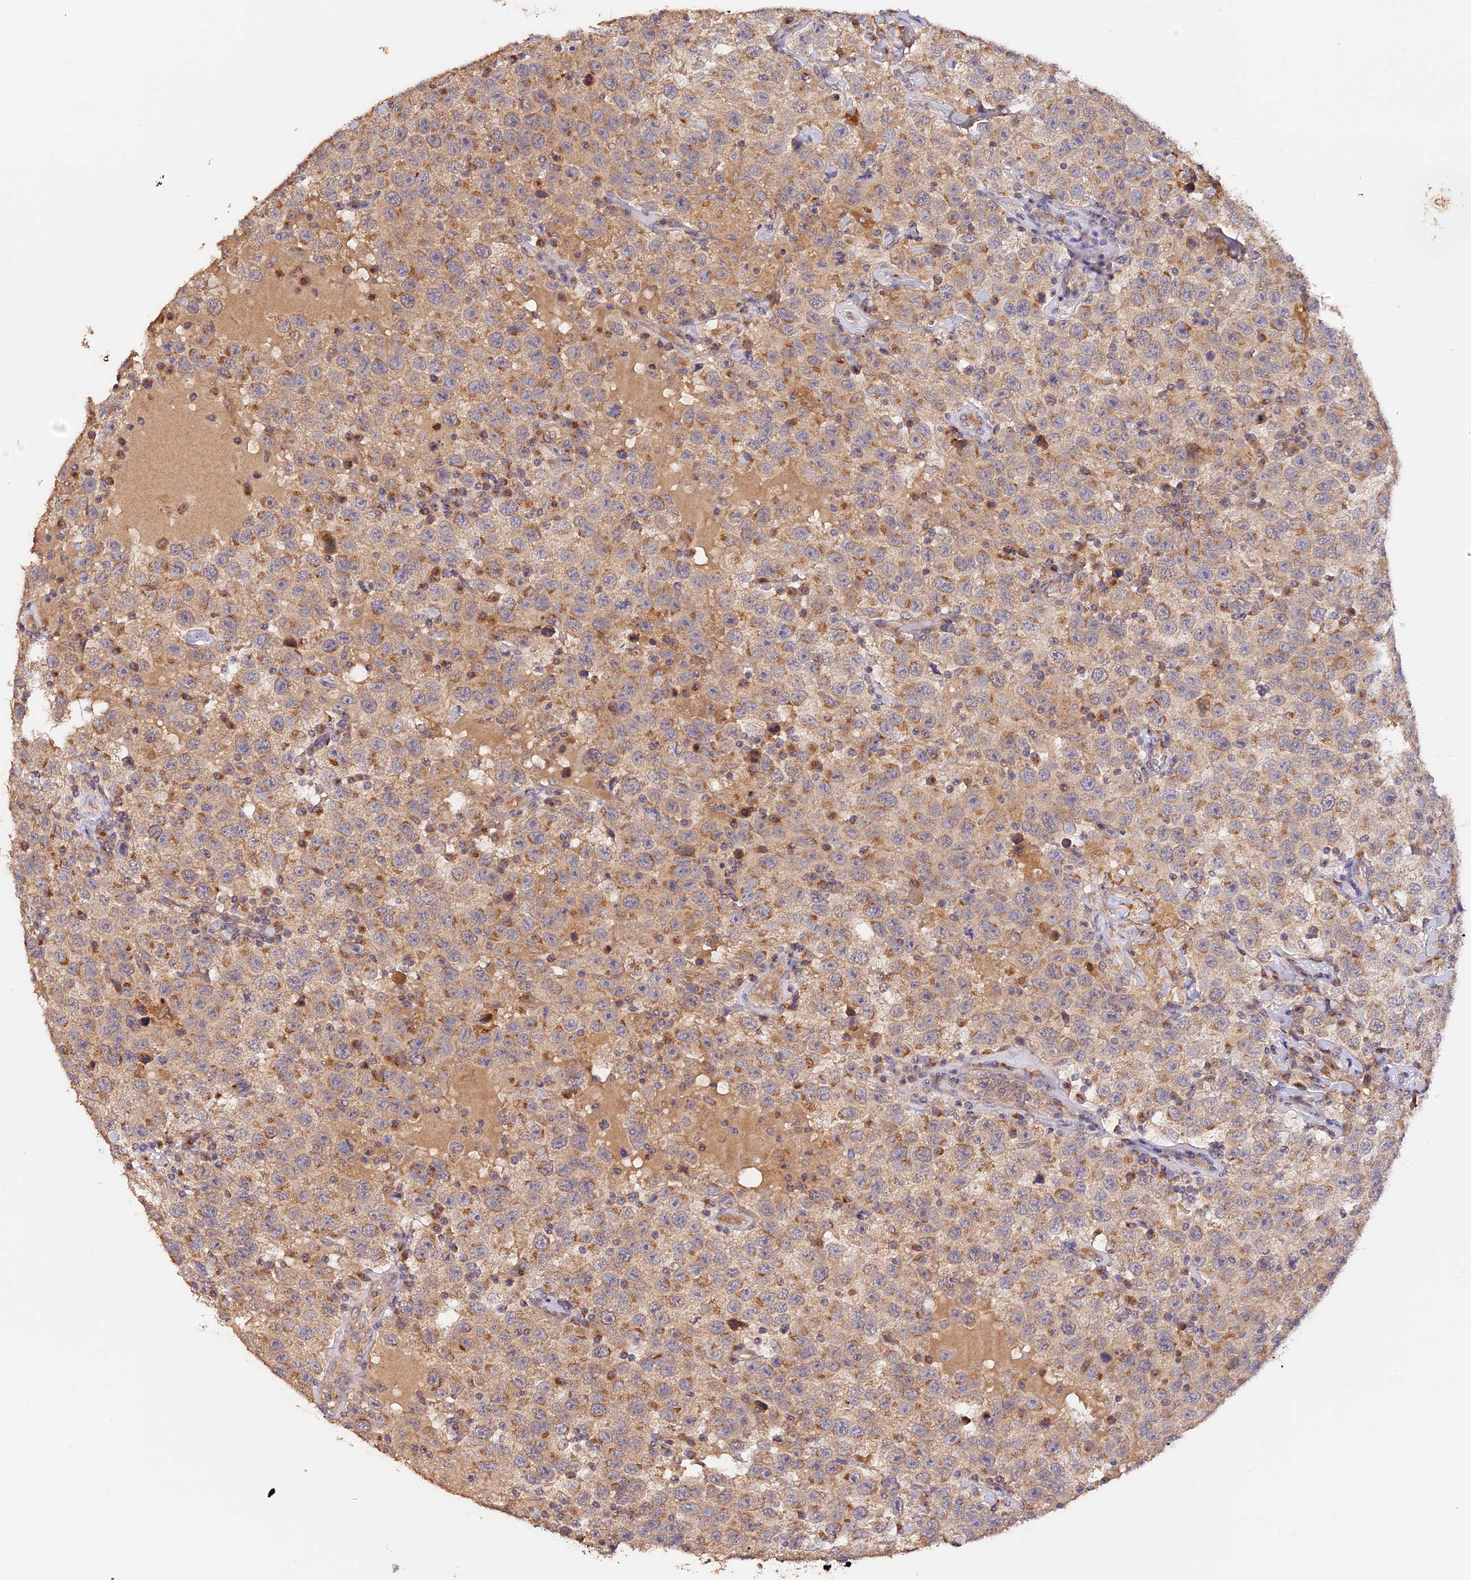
{"staining": {"intensity": "moderate", "quantity": ">75%", "location": "cytoplasmic/membranous"}, "tissue": "testis cancer", "cell_type": "Tumor cells", "image_type": "cancer", "snomed": [{"axis": "morphology", "description": "Seminoma, NOS"}, {"axis": "topography", "description": "Testis"}], "caption": "Tumor cells exhibit medium levels of moderate cytoplasmic/membranous positivity in about >75% of cells in testis seminoma.", "gene": "TANGO6", "patient": {"sex": "male", "age": 41}}